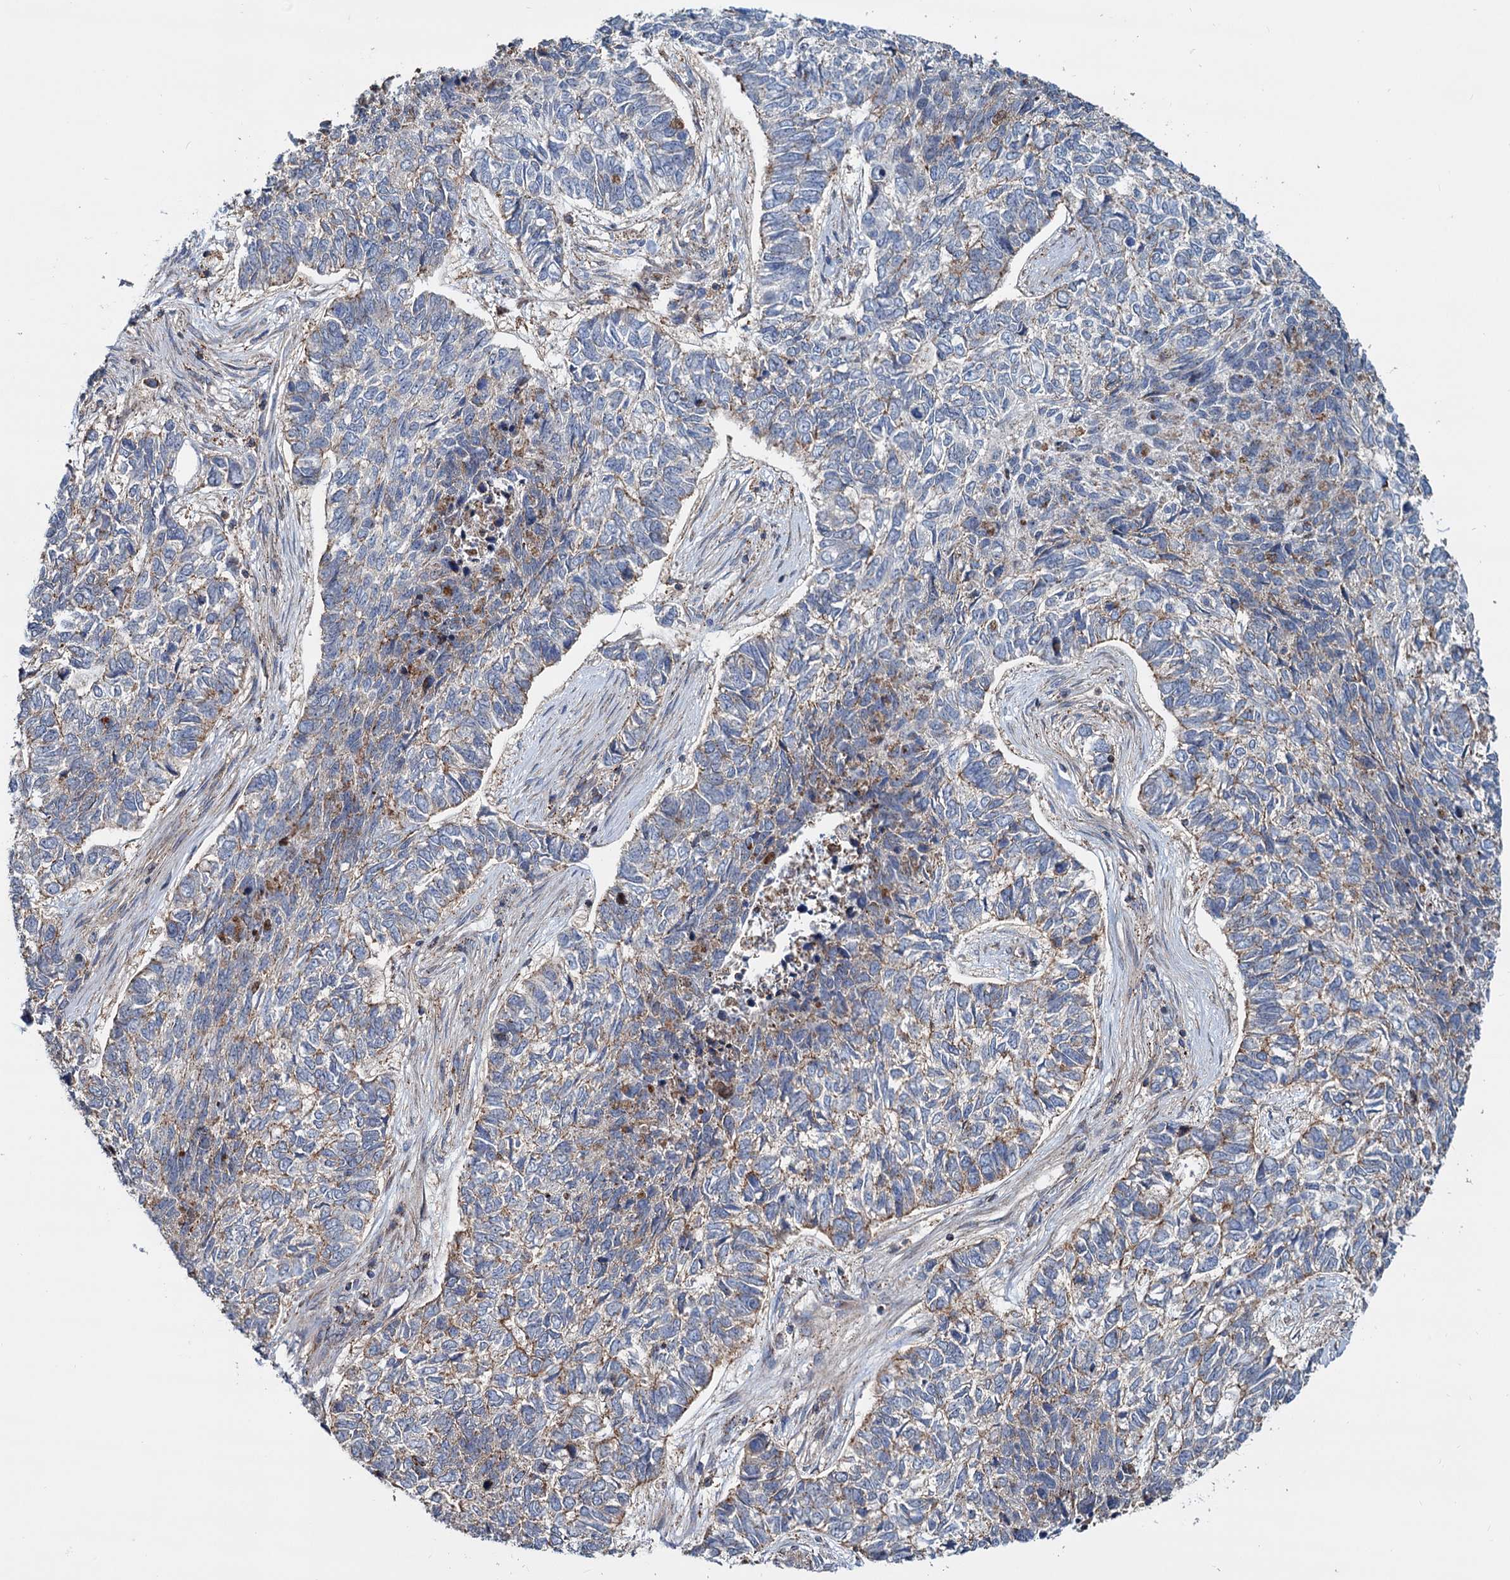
{"staining": {"intensity": "weak", "quantity": "25%-75%", "location": "cytoplasmic/membranous"}, "tissue": "skin cancer", "cell_type": "Tumor cells", "image_type": "cancer", "snomed": [{"axis": "morphology", "description": "Basal cell carcinoma"}, {"axis": "topography", "description": "Skin"}], "caption": "Immunohistochemistry (IHC) staining of skin basal cell carcinoma, which reveals low levels of weak cytoplasmic/membranous positivity in approximately 25%-75% of tumor cells indicating weak cytoplasmic/membranous protein positivity. The staining was performed using DAB (brown) for protein detection and nuclei were counterstained in hematoxylin (blue).", "gene": "PSEN1", "patient": {"sex": "female", "age": 65}}